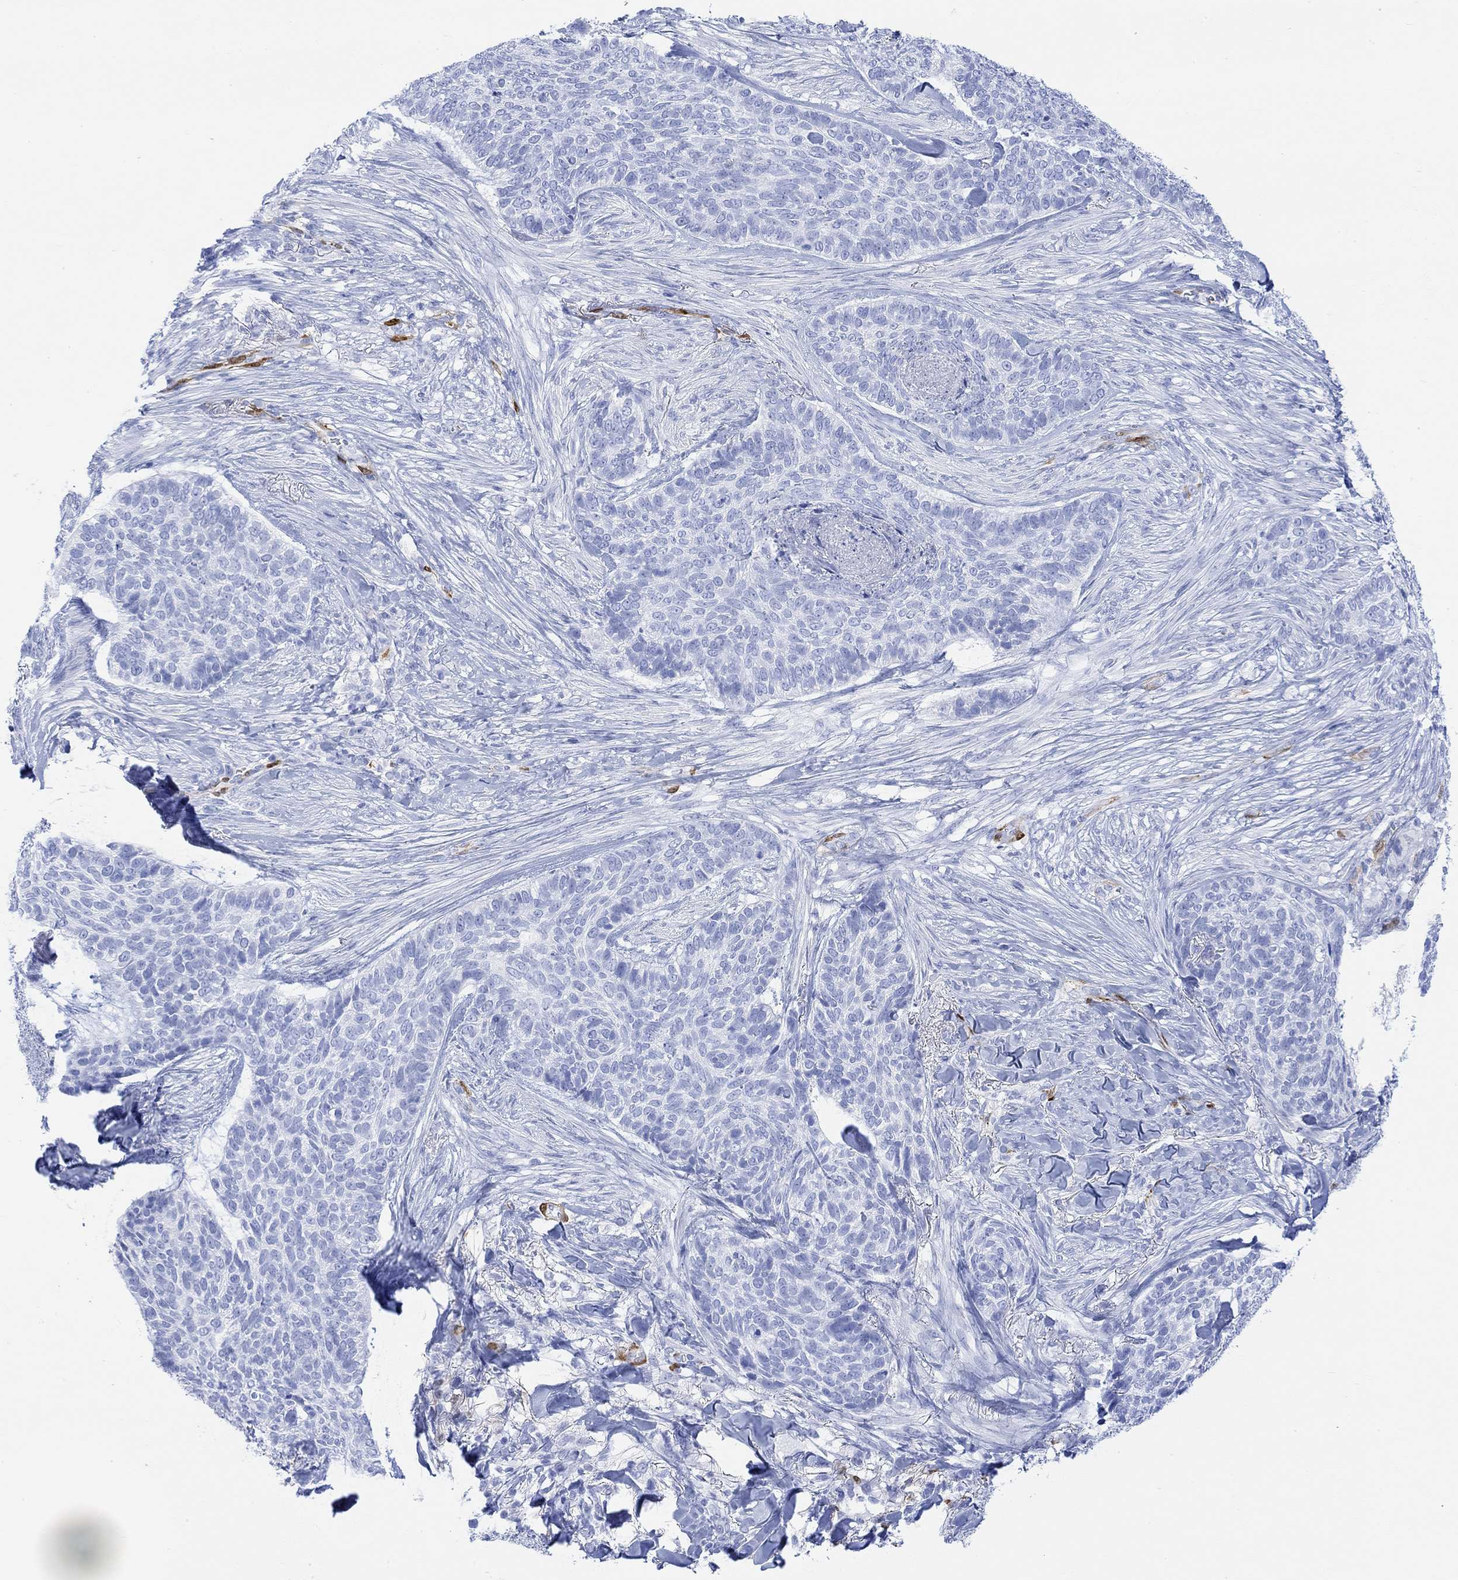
{"staining": {"intensity": "negative", "quantity": "none", "location": "none"}, "tissue": "skin cancer", "cell_type": "Tumor cells", "image_type": "cancer", "snomed": [{"axis": "morphology", "description": "Basal cell carcinoma"}, {"axis": "topography", "description": "Skin"}], "caption": "Immunohistochemistry (IHC) of human basal cell carcinoma (skin) shows no staining in tumor cells.", "gene": "TPPP3", "patient": {"sex": "female", "age": 69}}